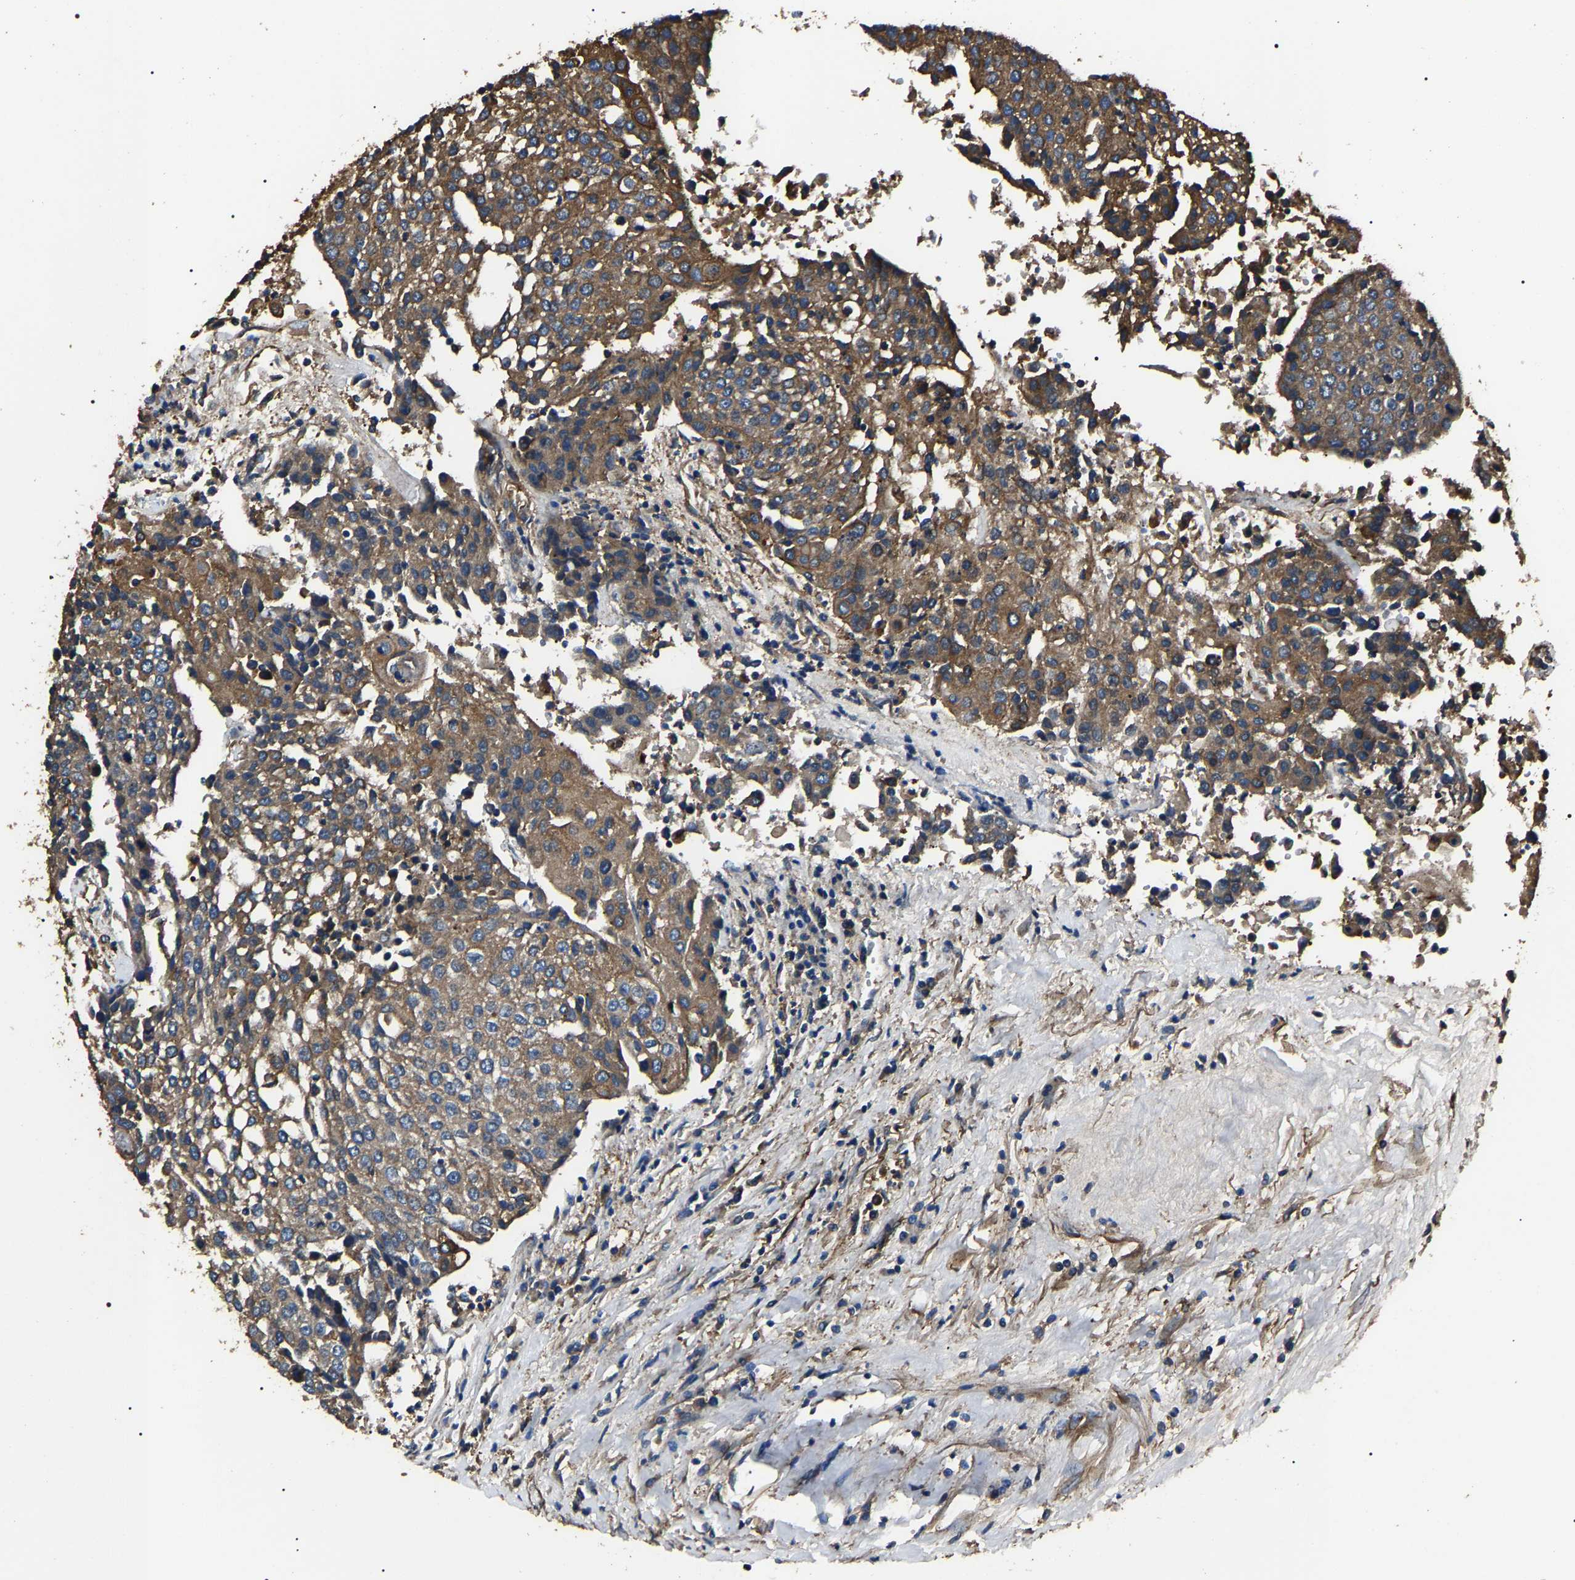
{"staining": {"intensity": "moderate", "quantity": ">75%", "location": "cytoplasmic/membranous"}, "tissue": "urothelial cancer", "cell_type": "Tumor cells", "image_type": "cancer", "snomed": [{"axis": "morphology", "description": "Urothelial carcinoma, High grade"}, {"axis": "topography", "description": "Urinary bladder"}], "caption": "The histopathology image displays immunohistochemical staining of urothelial carcinoma (high-grade). There is moderate cytoplasmic/membranous staining is seen in about >75% of tumor cells. (brown staining indicates protein expression, while blue staining denotes nuclei).", "gene": "HSCB", "patient": {"sex": "female", "age": 85}}